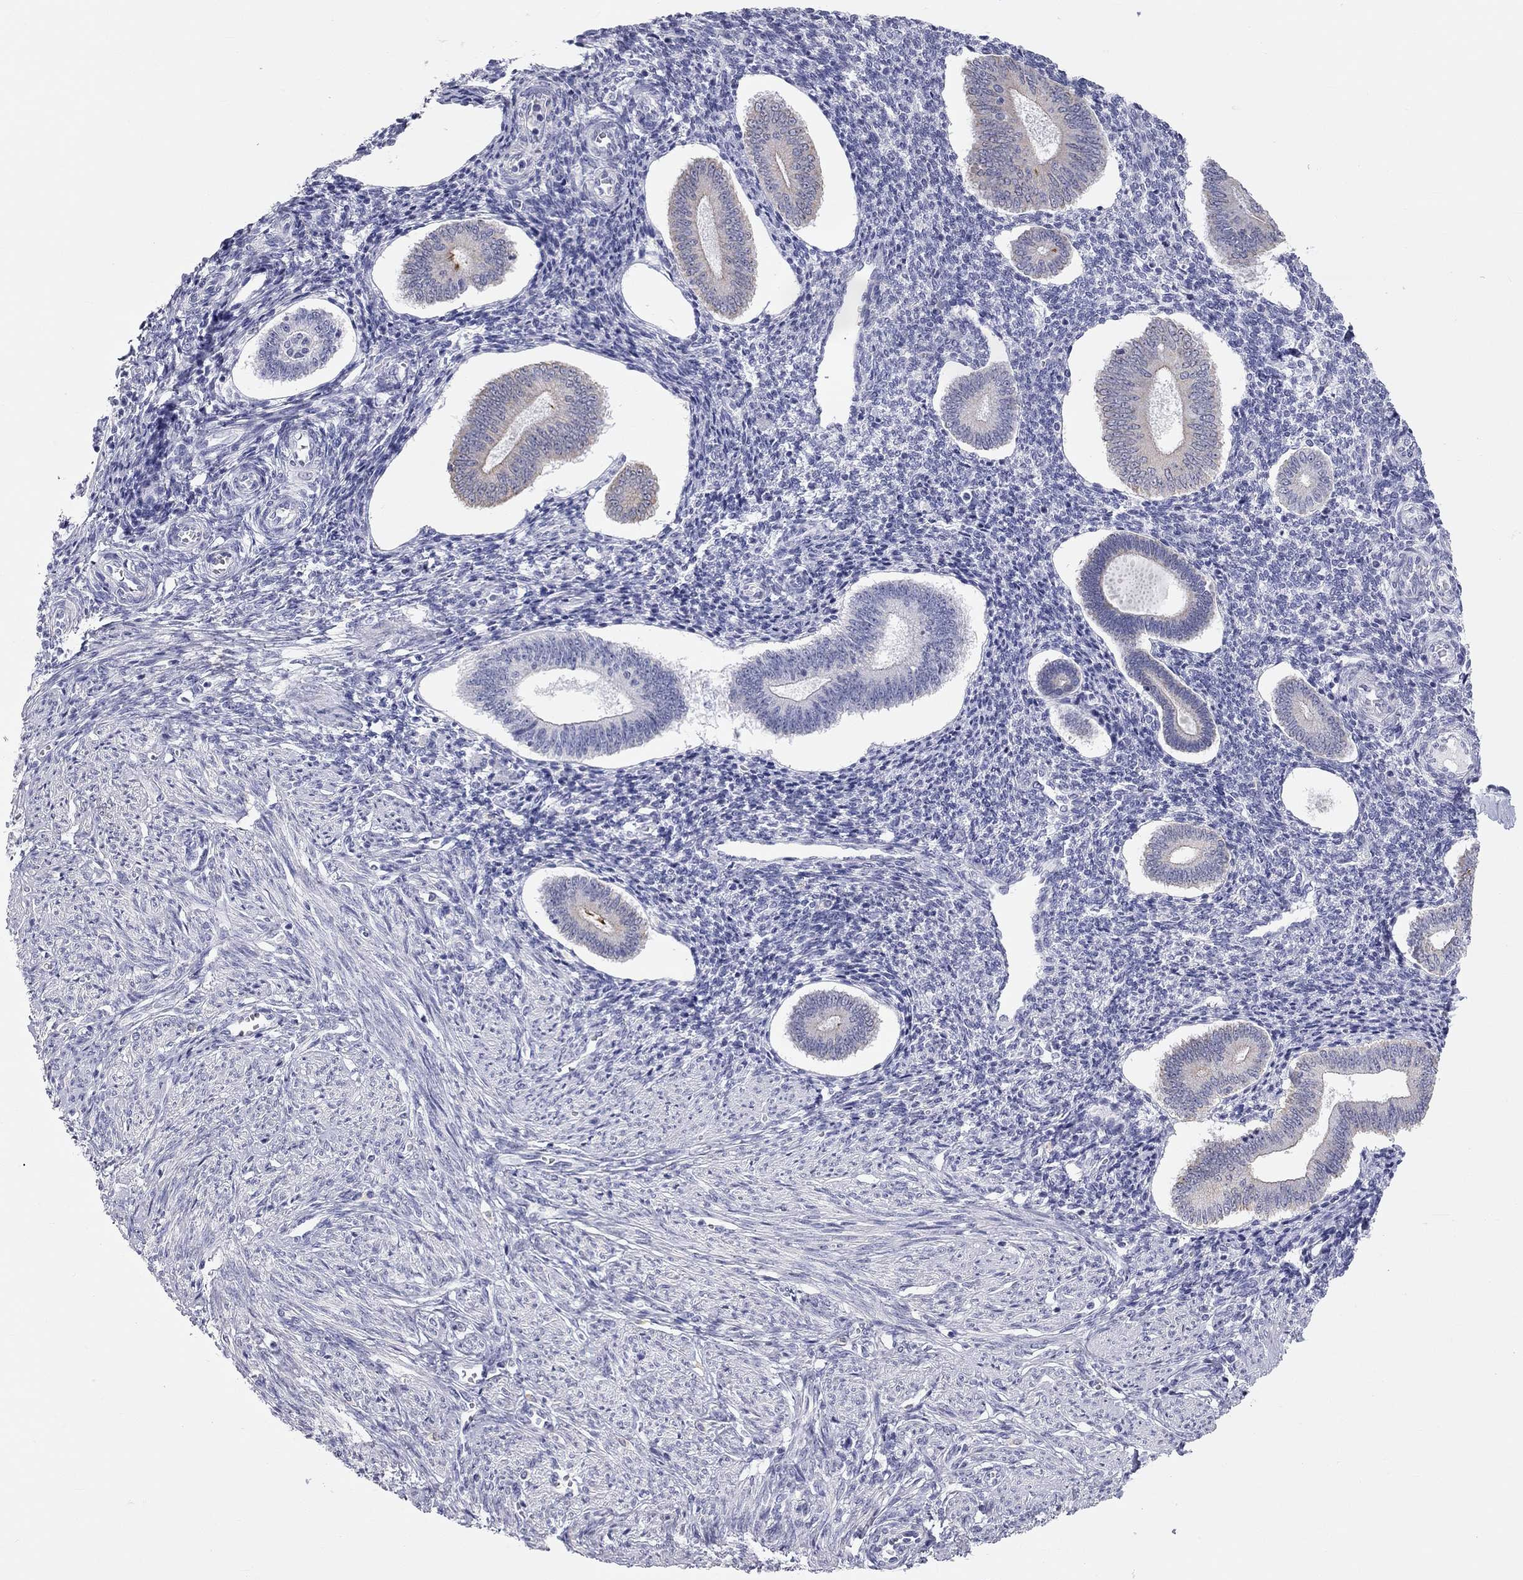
{"staining": {"intensity": "negative", "quantity": "none", "location": "none"}, "tissue": "endometrium", "cell_type": "Cells in endometrial stroma", "image_type": "normal", "snomed": [{"axis": "morphology", "description": "Normal tissue, NOS"}, {"axis": "topography", "description": "Endometrium"}], "caption": "Human endometrium stained for a protein using IHC exhibits no staining in cells in endometrial stroma.", "gene": "AK8", "patient": {"sex": "female", "age": 40}}